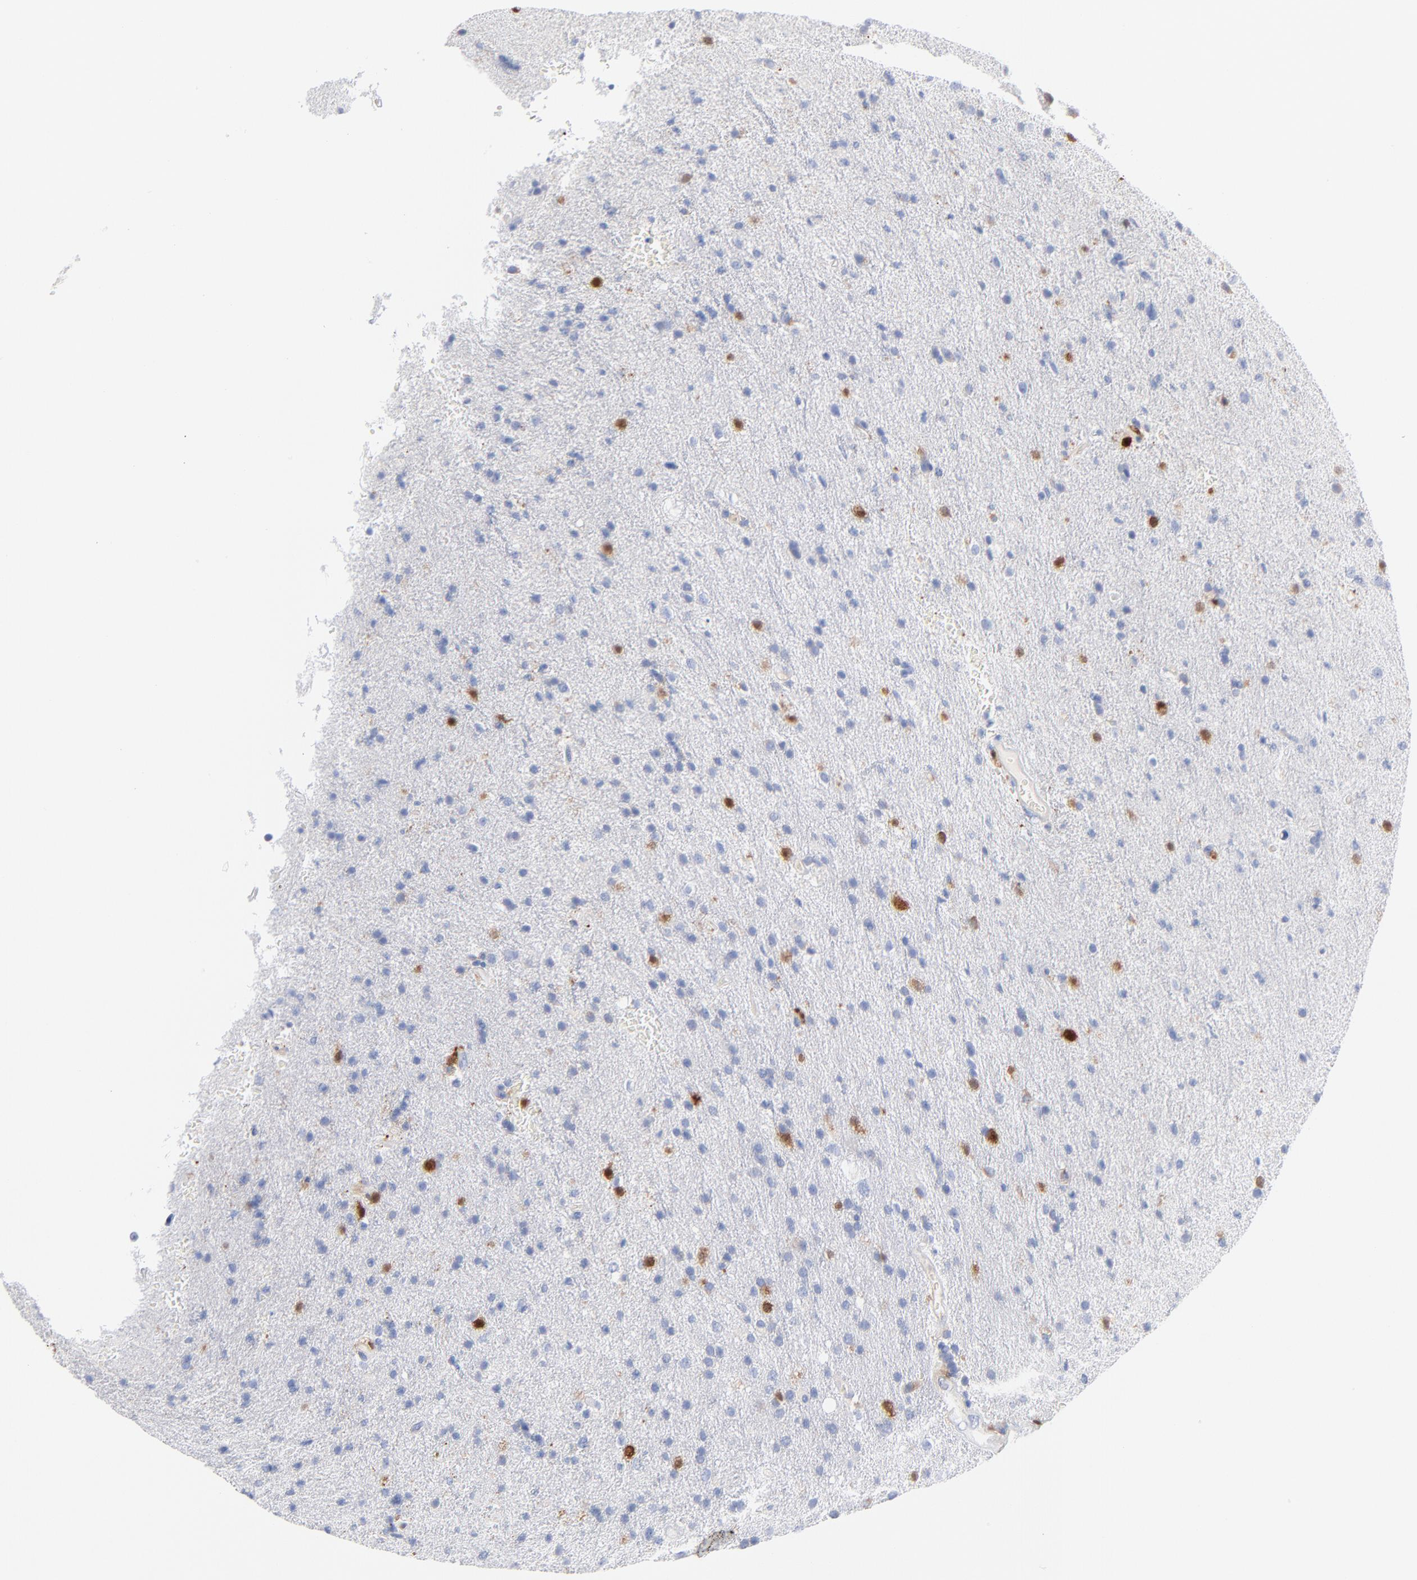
{"staining": {"intensity": "negative", "quantity": "none", "location": "none"}, "tissue": "glioma", "cell_type": "Tumor cells", "image_type": "cancer", "snomed": [{"axis": "morphology", "description": "Glioma, malignant, High grade"}, {"axis": "topography", "description": "Brain"}], "caption": "IHC photomicrograph of neoplastic tissue: malignant glioma (high-grade) stained with DAB reveals no significant protein staining in tumor cells.", "gene": "IFIT2", "patient": {"sex": "male", "age": 33}}